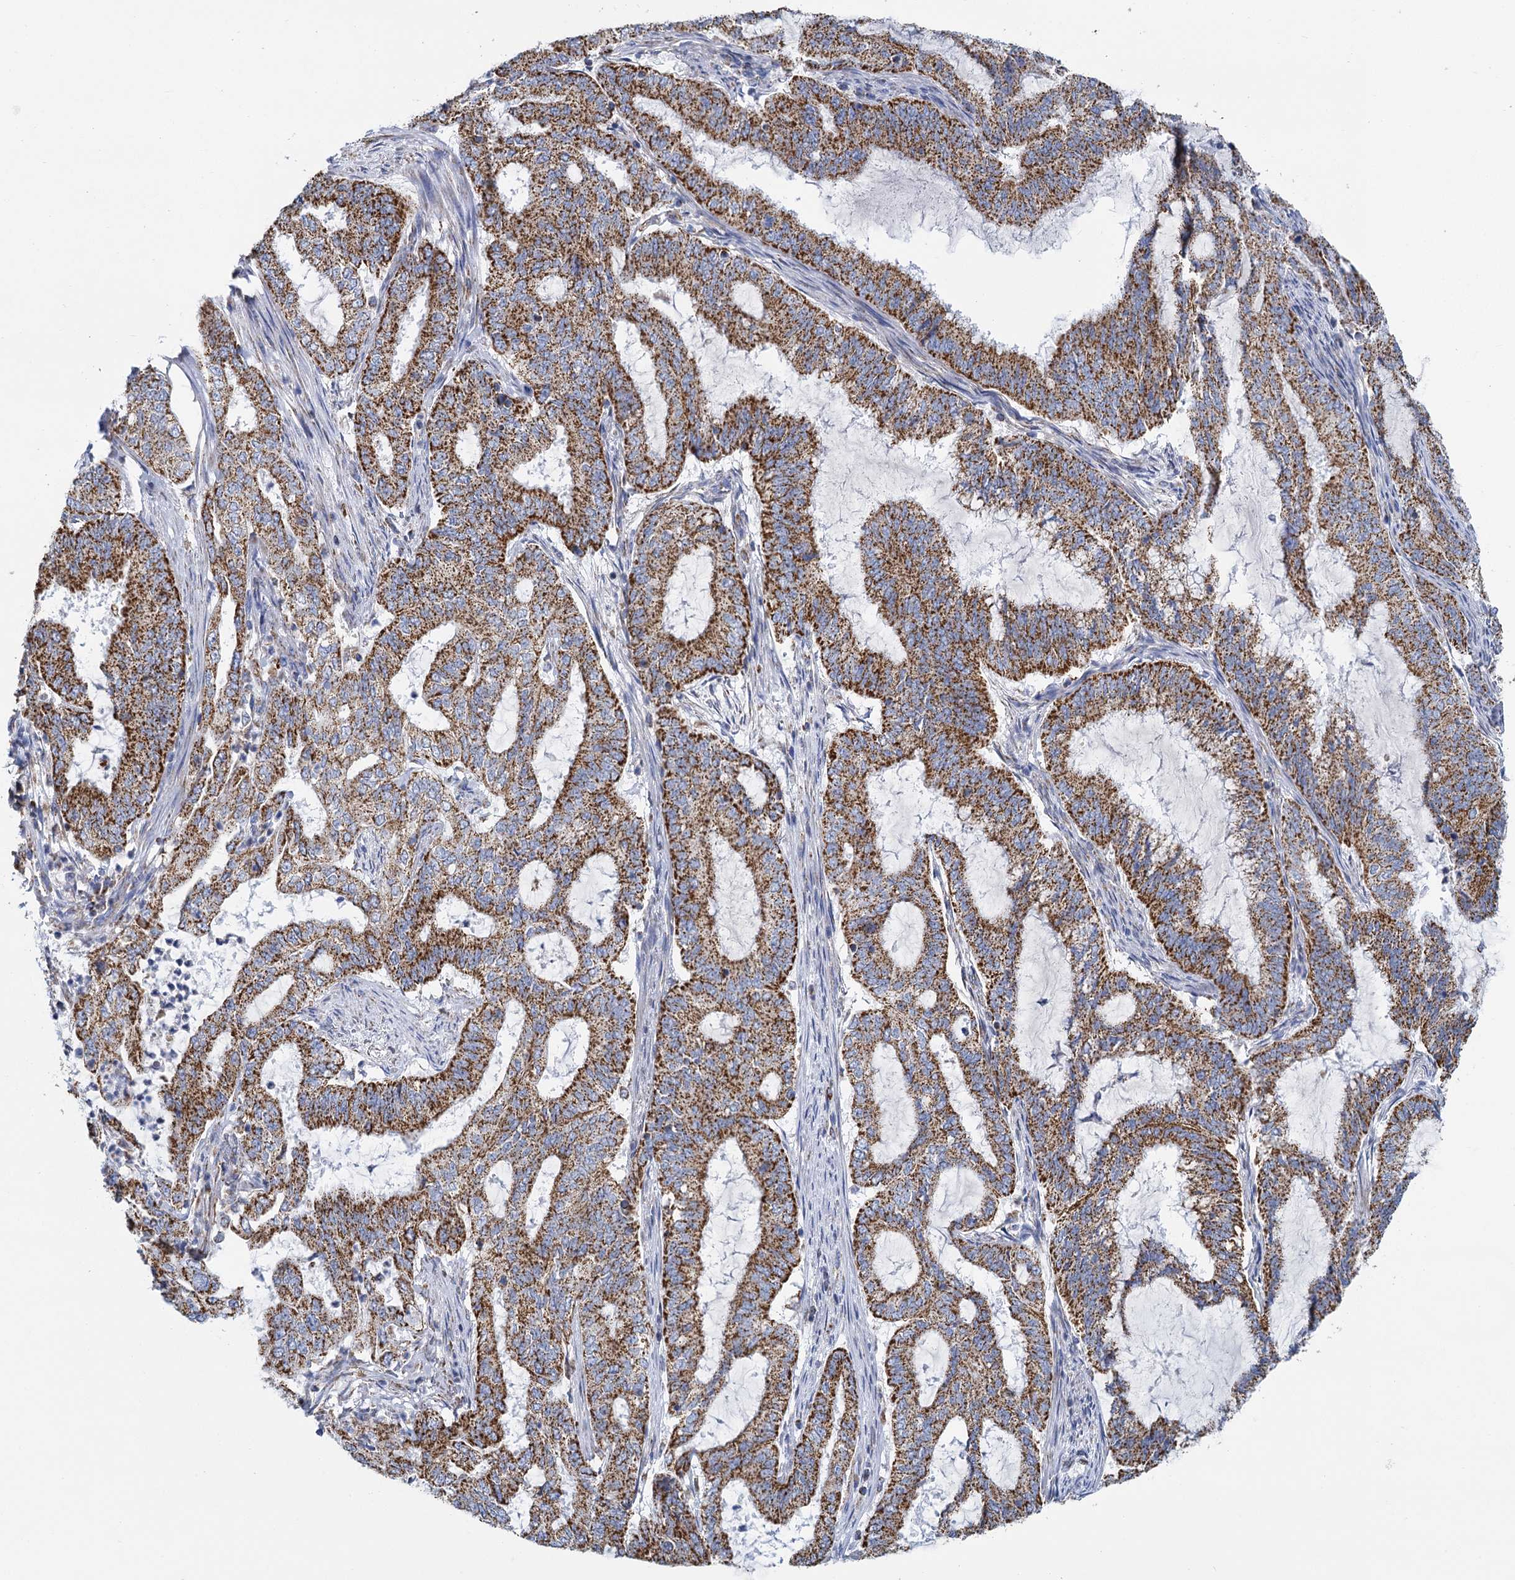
{"staining": {"intensity": "strong", "quantity": ">75%", "location": "cytoplasmic/membranous"}, "tissue": "endometrial cancer", "cell_type": "Tumor cells", "image_type": "cancer", "snomed": [{"axis": "morphology", "description": "Adenocarcinoma, NOS"}, {"axis": "topography", "description": "Endometrium"}], "caption": "Immunohistochemical staining of endometrial cancer (adenocarcinoma) shows high levels of strong cytoplasmic/membranous protein expression in approximately >75% of tumor cells. Nuclei are stained in blue.", "gene": "CCP110", "patient": {"sex": "female", "age": 51}}